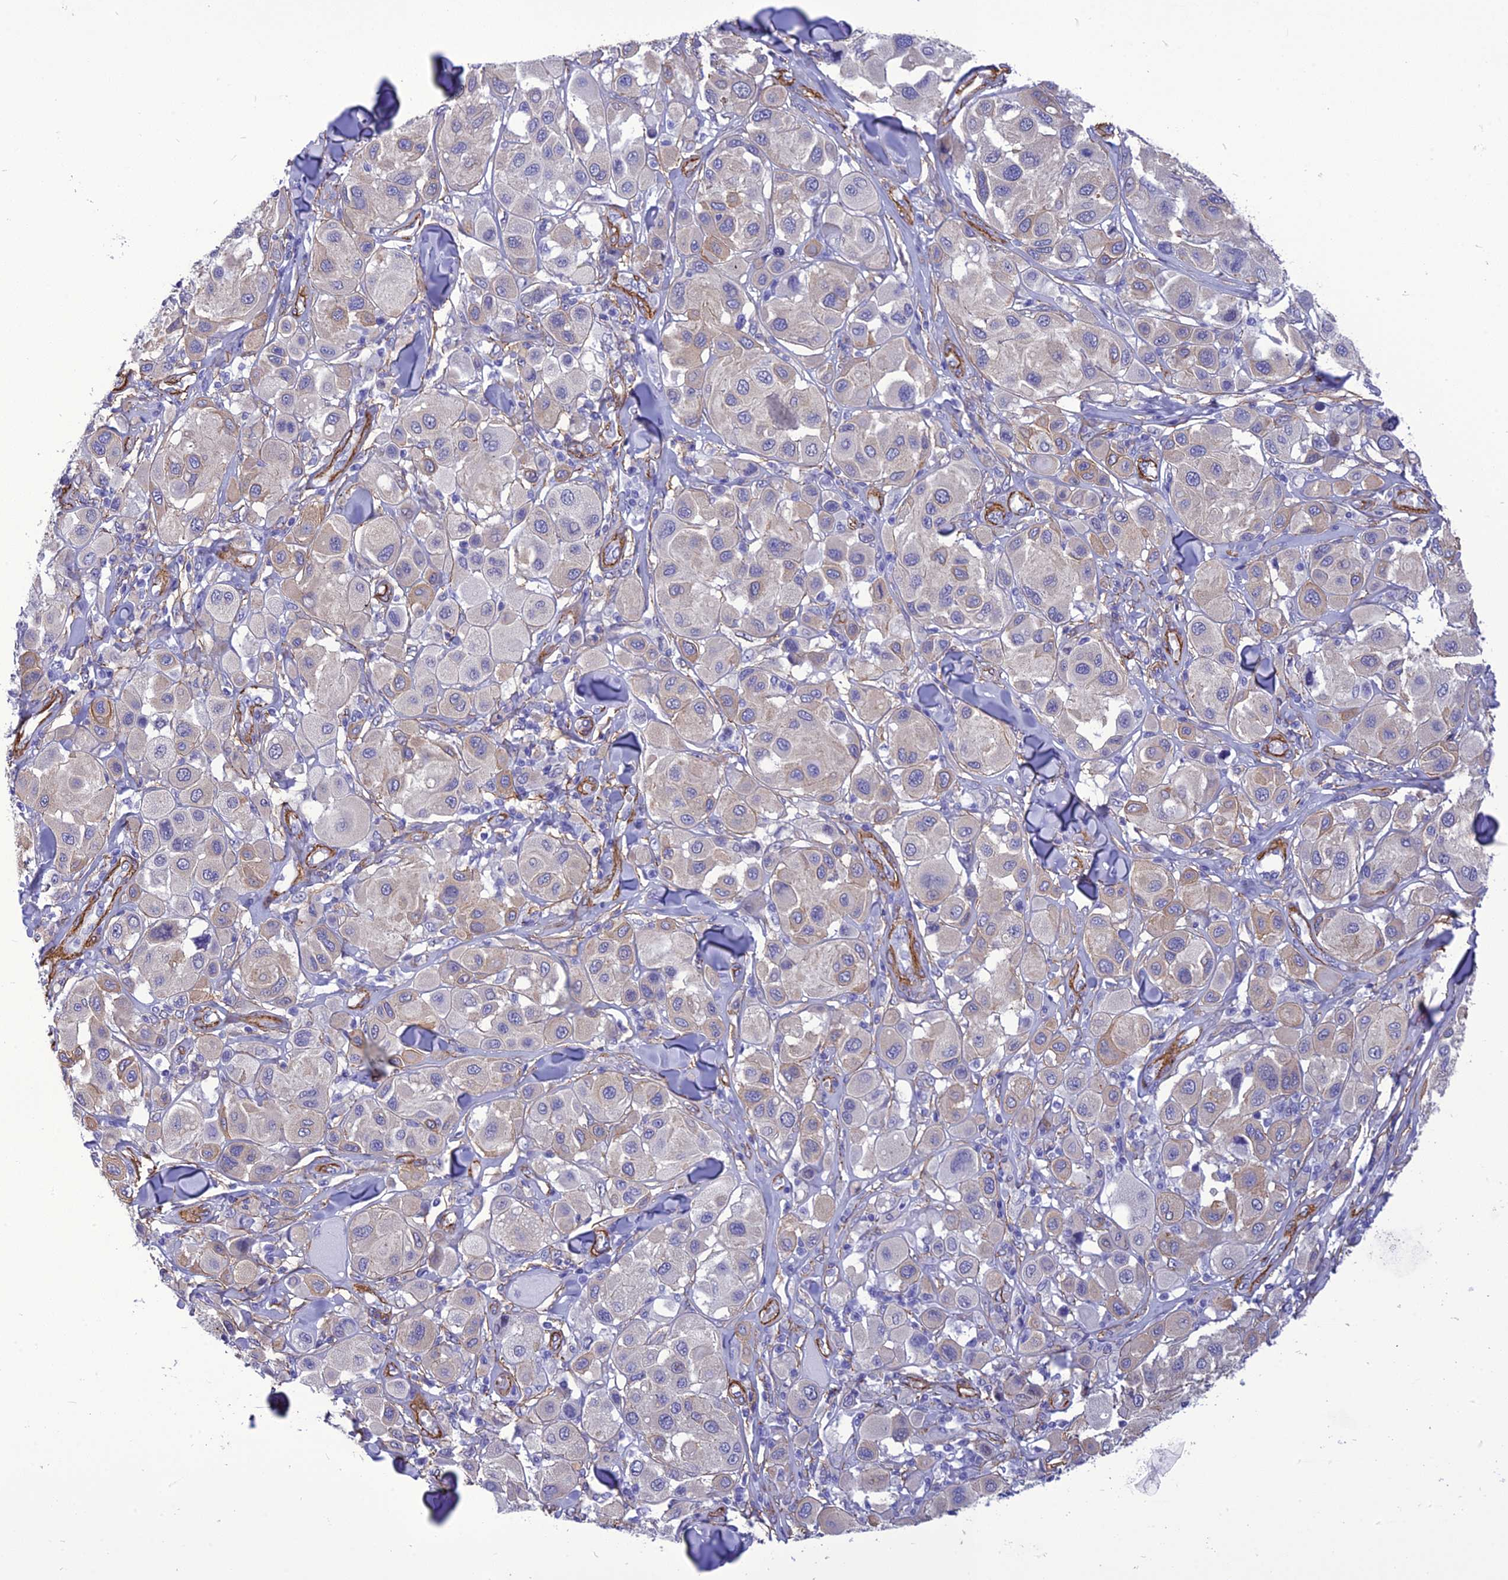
{"staining": {"intensity": "weak", "quantity": "<25%", "location": "cytoplasmic/membranous"}, "tissue": "melanoma", "cell_type": "Tumor cells", "image_type": "cancer", "snomed": [{"axis": "morphology", "description": "Malignant melanoma, Metastatic site"}, {"axis": "topography", "description": "Skin"}], "caption": "A histopathology image of human melanoma is negative for staining in tumor cells.", "gene": "NKD1", "patient": {"sex": "male", "age": 41}}